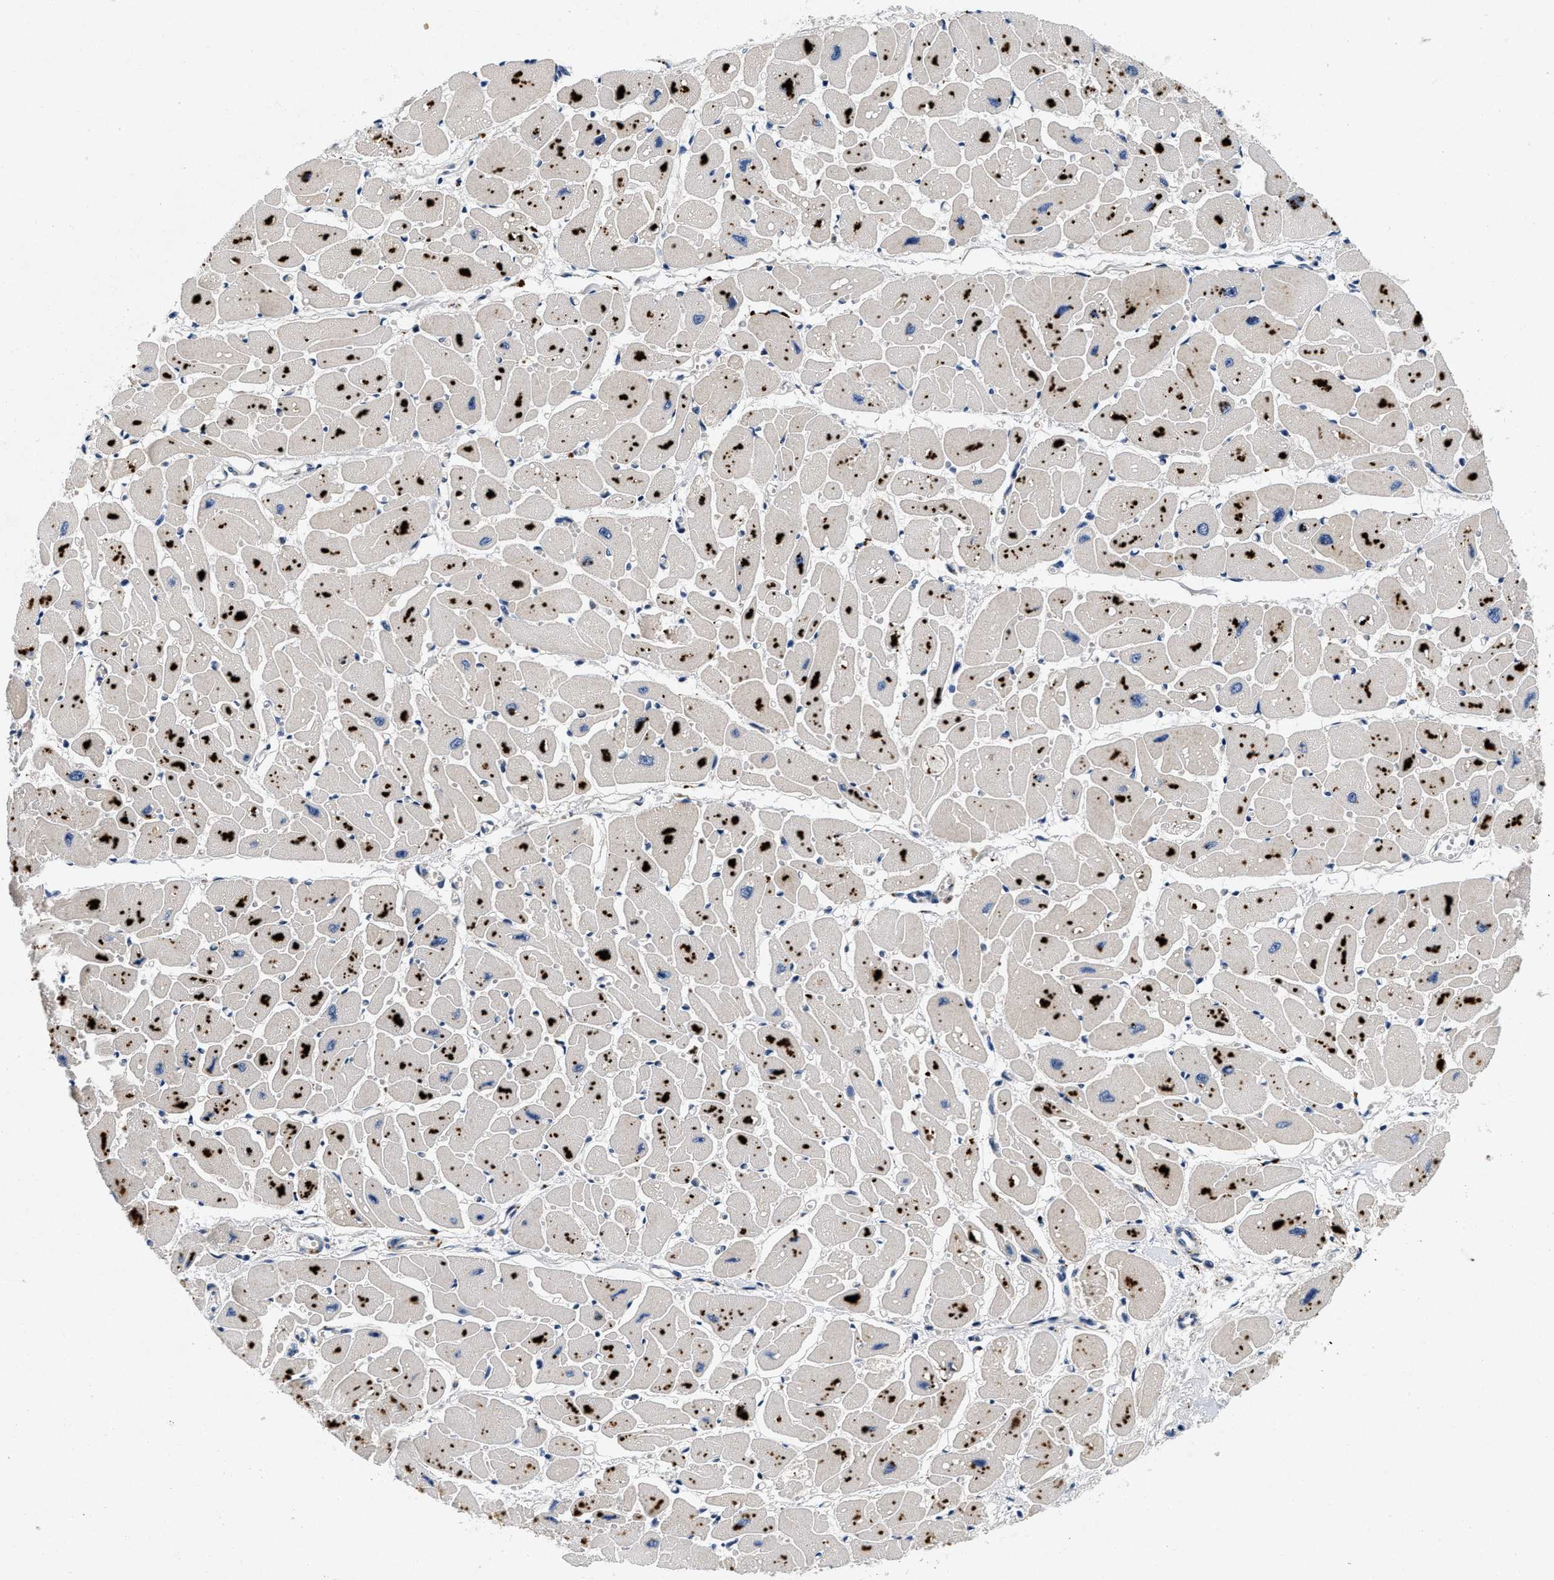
{"staining": {"intensity": "moderate", "quantity": "25%-75%", "location": "cytoplasmic/membranous"}, "tissue": "heart muscle", "cell_type": "Cardiomyocytes", "image_type": "normal", "snomed": [{"axis": "morphology", "description": "Normal tissue, NOS"}, {"axis": "topography", "description": "Heart"}], "caption": "IHC (DAB (3,3'-diaminobenzidine)) staining of benign heart muscle demonstrates moderate cytoplasmic/membranous protein staining in approximately 25%-75% of cardiomyocytes.", "gene": "PDP1", "patient": {"sex": "female", "age": 54}}